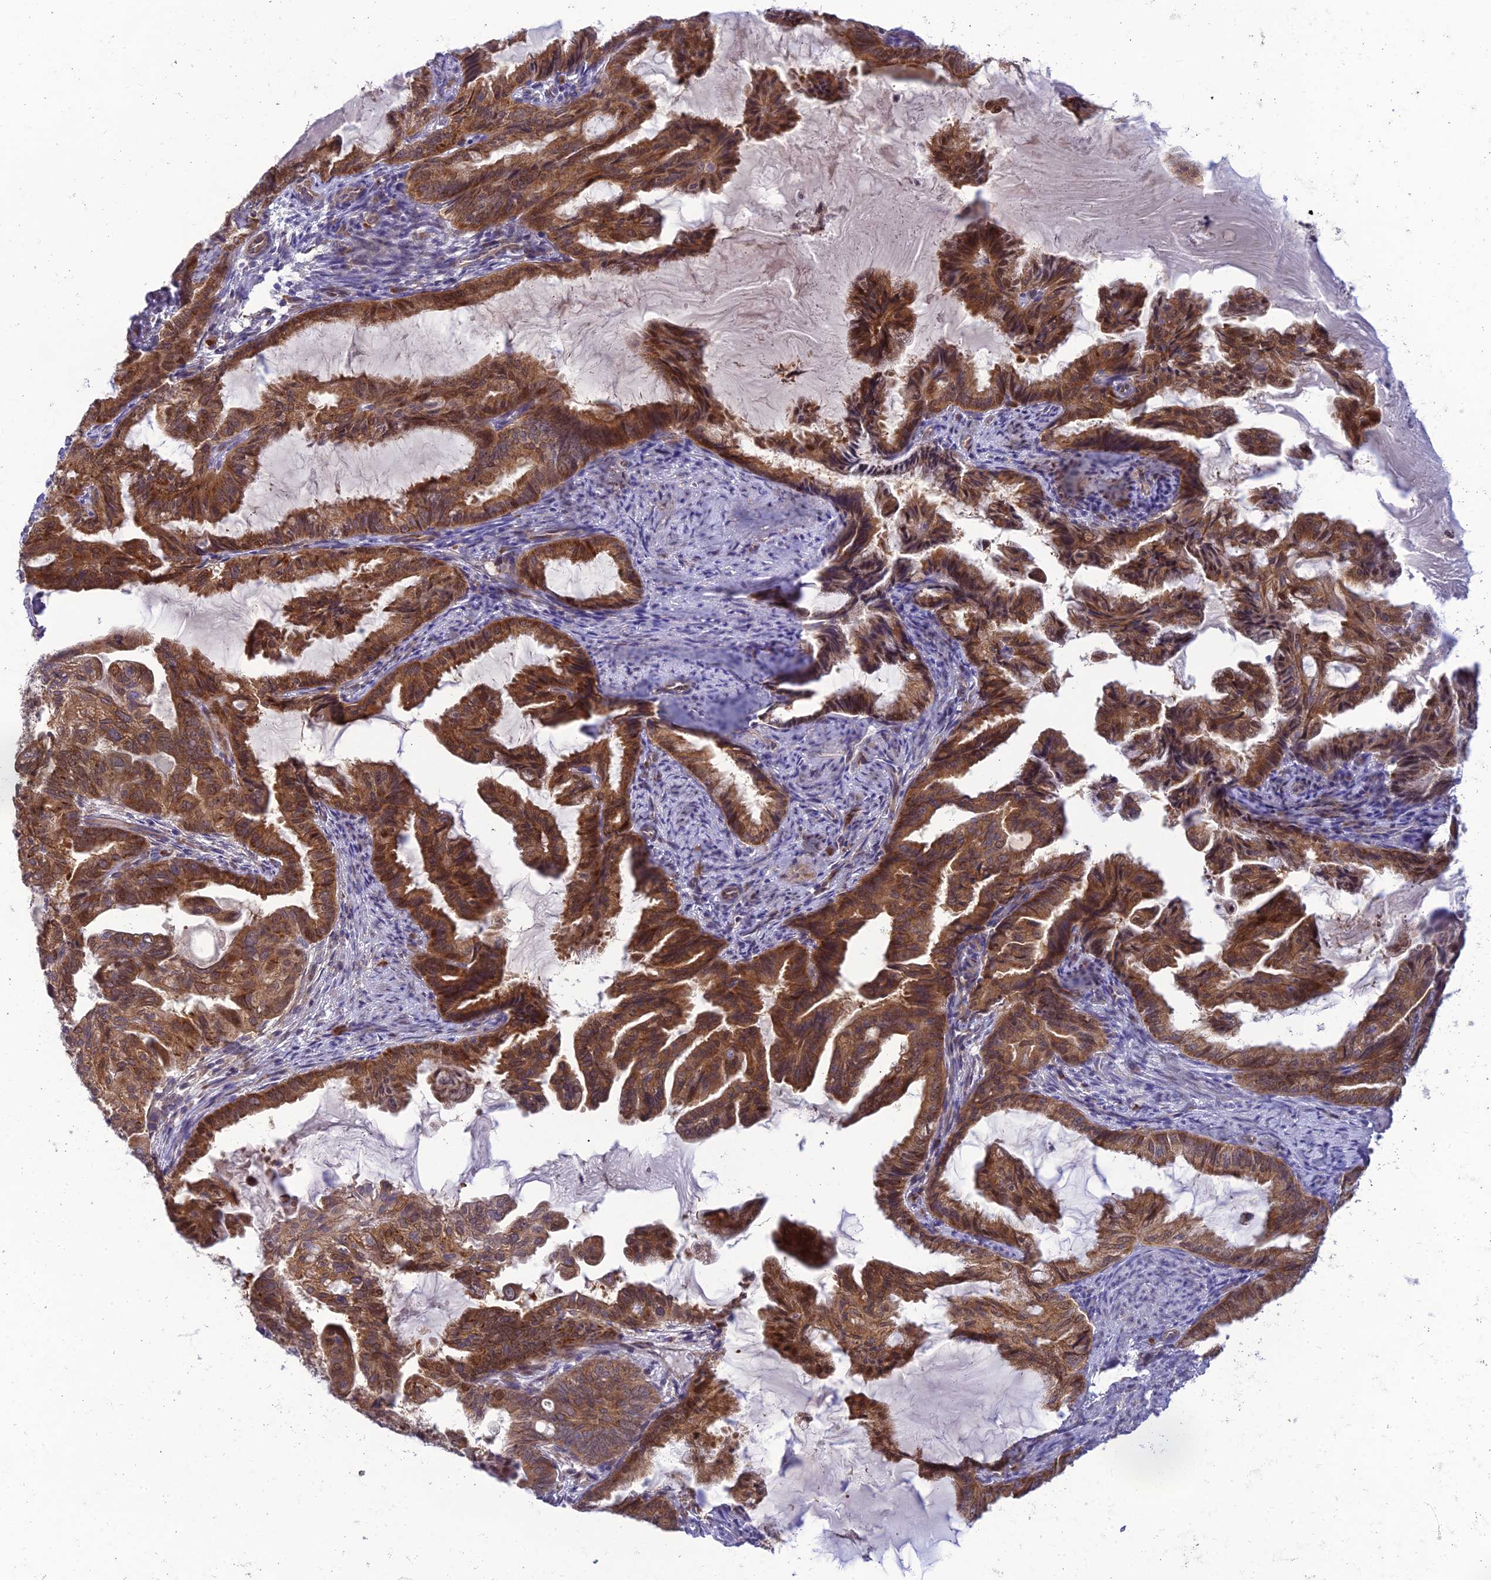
{"staining": {"intensity": "strong", "quantity": ">75%", "location": "cytoplasmic/membranous,nuclear"}, "tissue": "endometrial cancer", "cell_type": "Tumor cells", "image_type": "cancer", "snomed": [{"axis": "morphology", "description": "Adenocarcinoma, NOS"}, {"axis": "topography", "description": "Endometrium"}], "caption": "Strong cytoplasmic/membranous and nuclear protein staining is present in approximately >75% of tumor cells in endometrial adenocarcinoma. The protein of interest is stained brown, and the nuclei are stained in blue (DAB (3,3'-diaminobenzidine) IHC with brightfield microscopy, high magnification).", "gene": "CLCN7", "patient": {"sex": "female", "age": 86}}